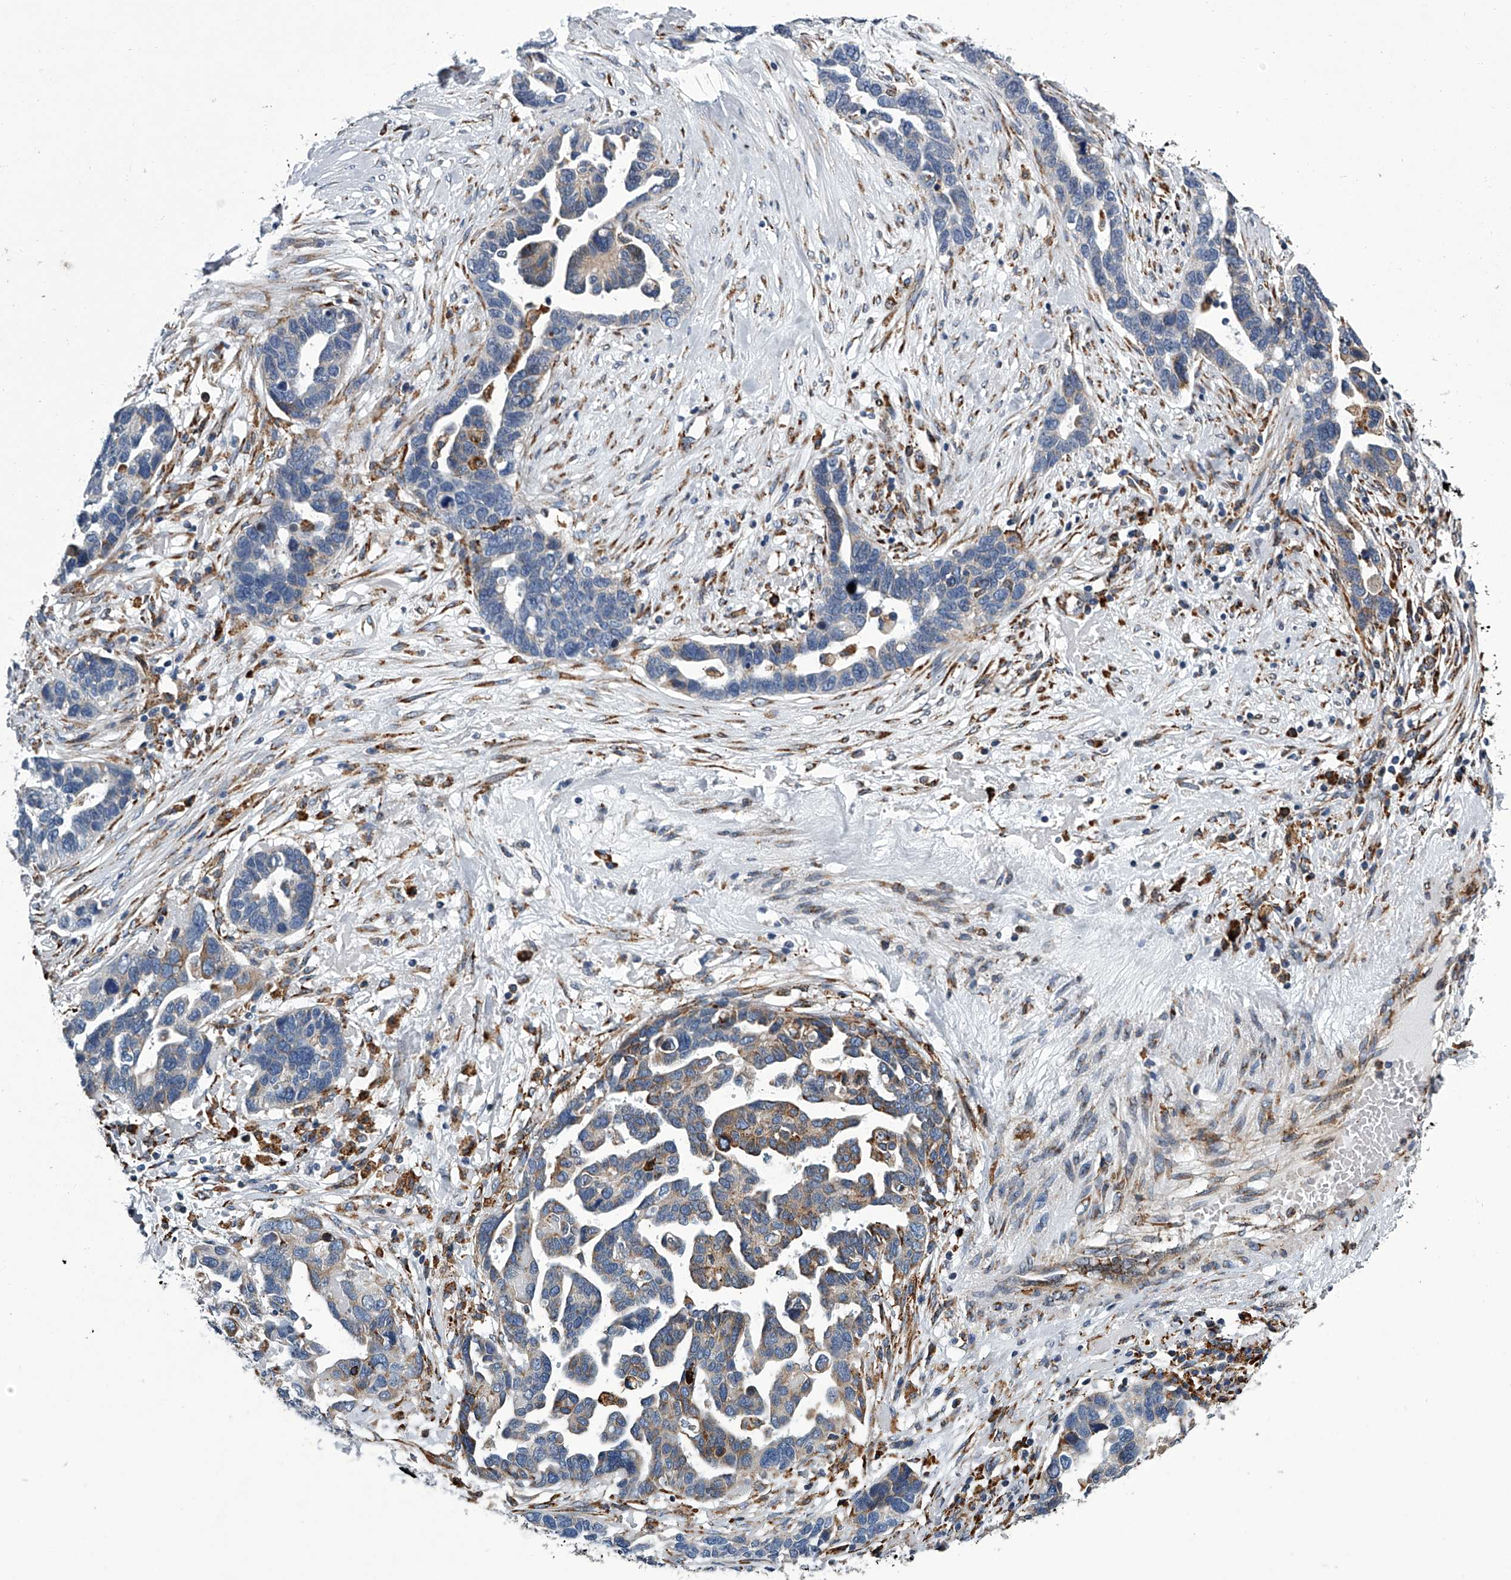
{"staining": {"intensity": "weak", "quantity": "<25%", "location": "cytoplasmic/membranous"}, "tissue": "ovarian cancer", "cell_type": "Tumor cells", "image_type": "cancer", "snomed": [{"axis": "morphology", "description": "Cystadenocarcinoma, serous, NOS"}, {"axis": "topography", "description": "Ovary"}], "caption": "Tumor cells are negative for brown protein staining in serous cystadenocarcinoma (ovarian).", "gene": "TMEM63C", "patient": {"sex": "female", "age": 54}}